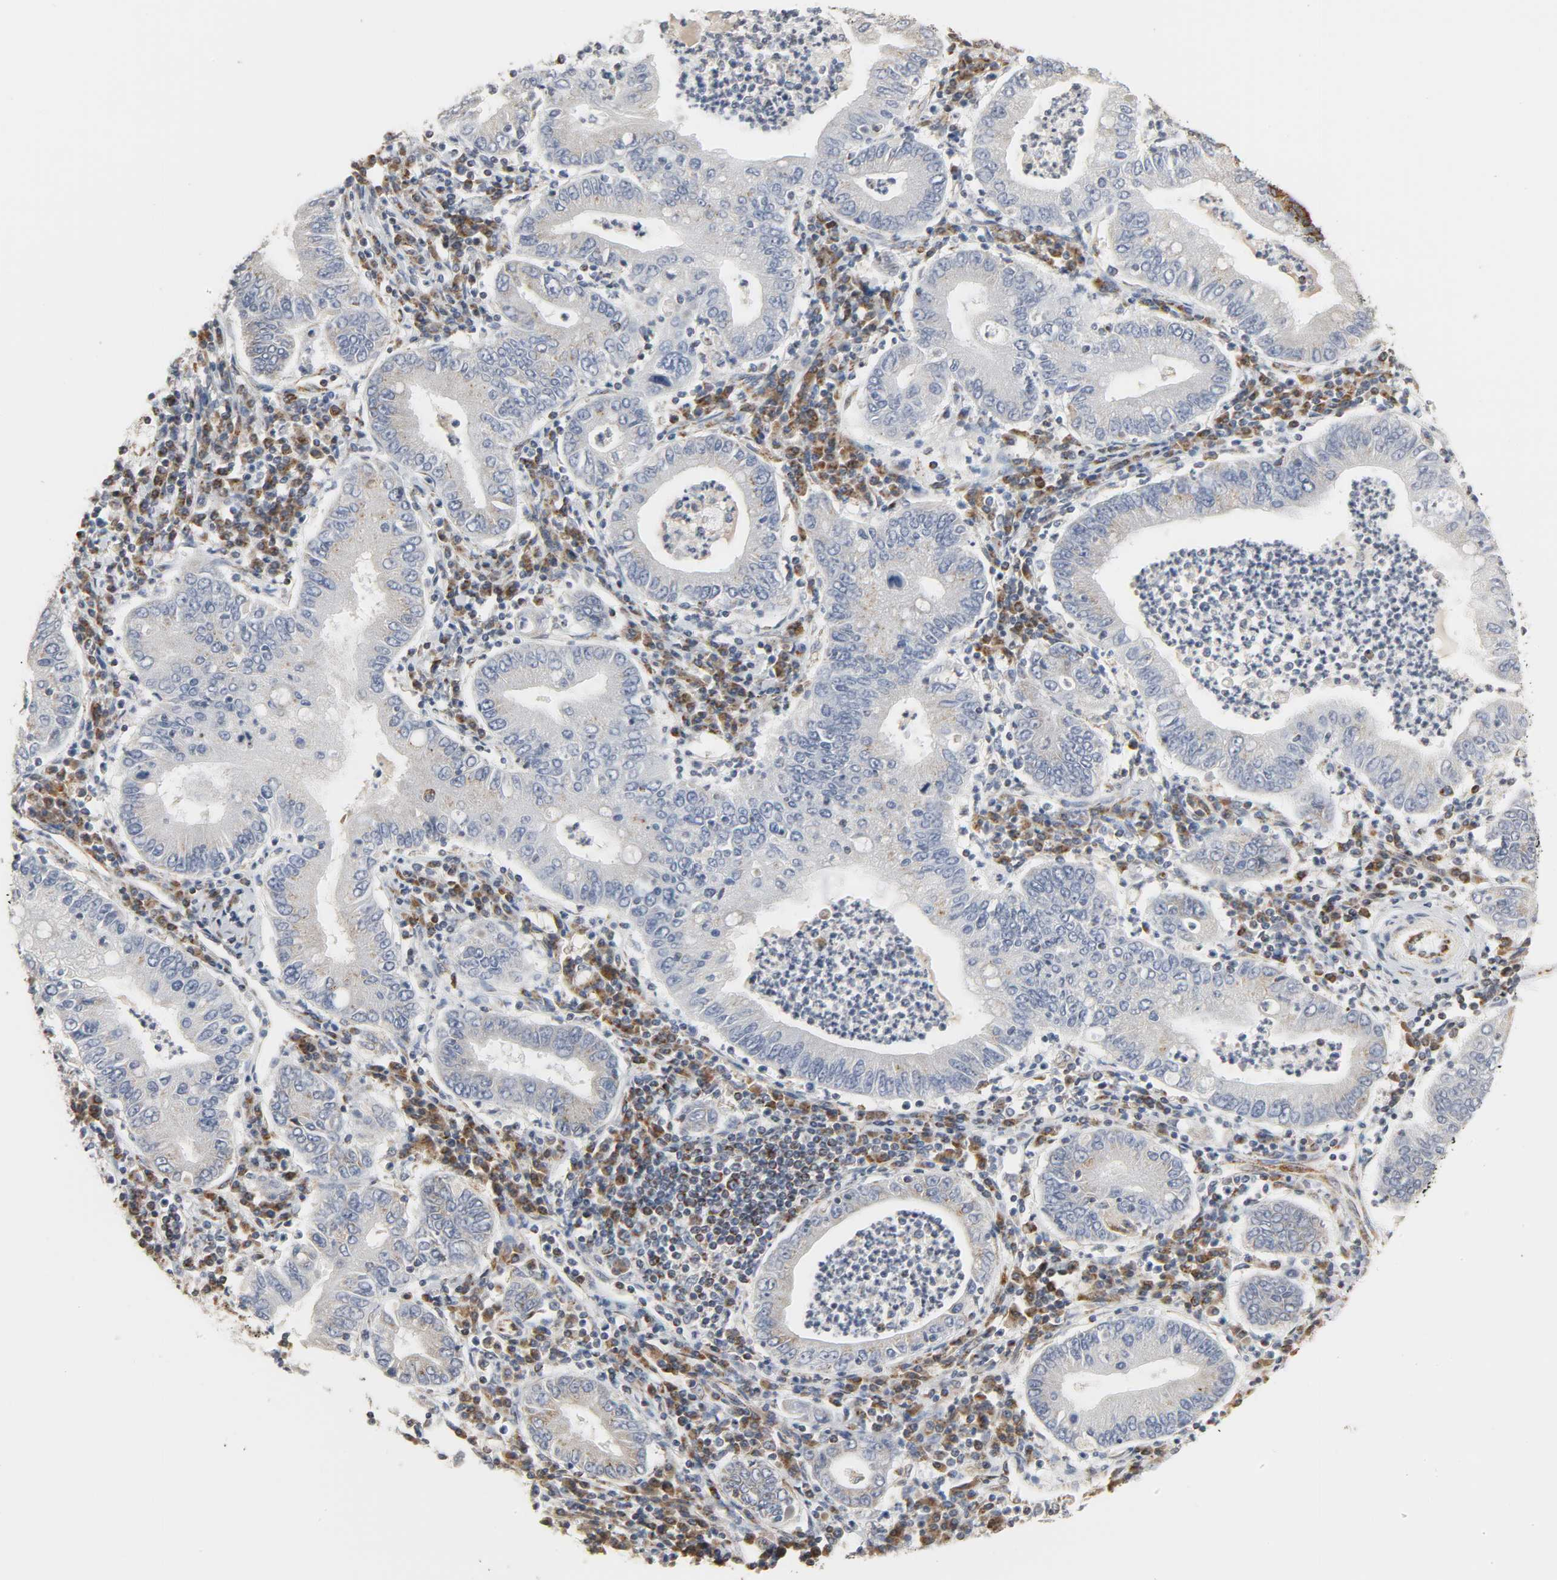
{"staining": {"intensity": "weak", "quantity": "<25%", "location": "cytoplasmic/membranous"}, "tissue": "stomach cancer", "cell_type": "Tumor cells", "image_type": "cancer", "snomed": [{"axis": "morphology", "description": "Normal tissue, NOS"}, {"axis": "morphology", "description": "Adenocarcinoma, NOS"}, {"axis": "topography", "description": "Esophagus"}, {"axis": "topography", "description": "Stomach, upper"}, {"axis": "topography", "description": "Peripheral nerve tissue"}], "caption": "Immunohistochemistry (IHC) photomicrograph of human stomach adenocarcinoma stained for a protein (brown), which demonstrates no positivity in tumor cells. (Brightfield microscopy of DAB immunohistochemistry (IHC) at high magnification).", "gene": "ACAT1", "patient": {"sex": "male", "age": 62}}